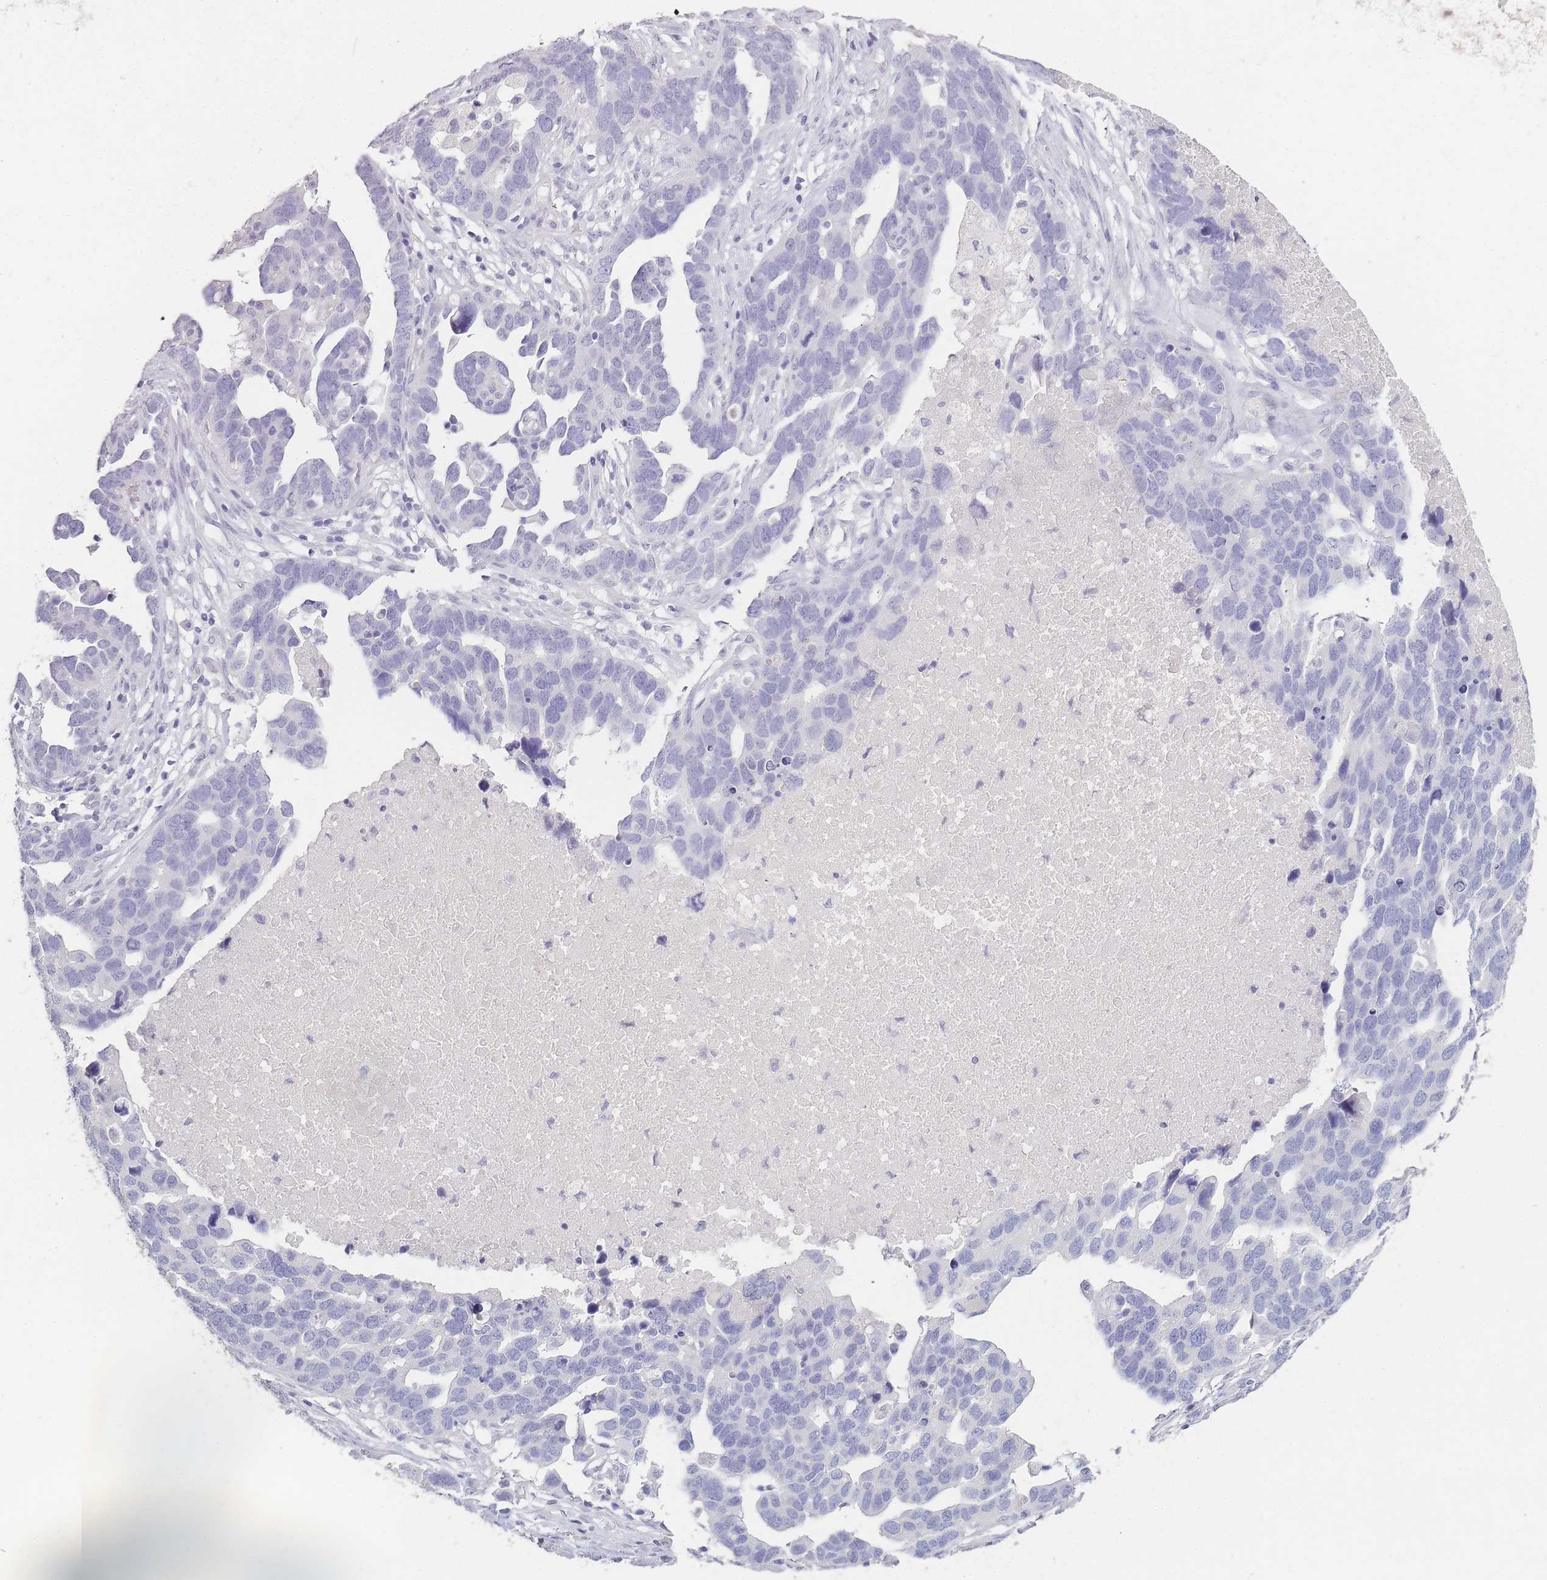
{"staining": {"intensity": "negative", "quantity": "none", "location": "none"}, "tissue": "ovarian cancer", "cell_type": "Tumor cells", "image_type": "cancer", "snomed": [{"axis": "morphology", "description": "Cystadenocarcinoma, serous, NOS"}, {"axis": "topography", "description": "Ovary"}], "caption": "This is an immunohistochemistry image of serous cystadenocarcinoma (ovarian). There is no staining in tumor cells.", "gene": "INS", "patient": {"sex": "female", "age": 54}}